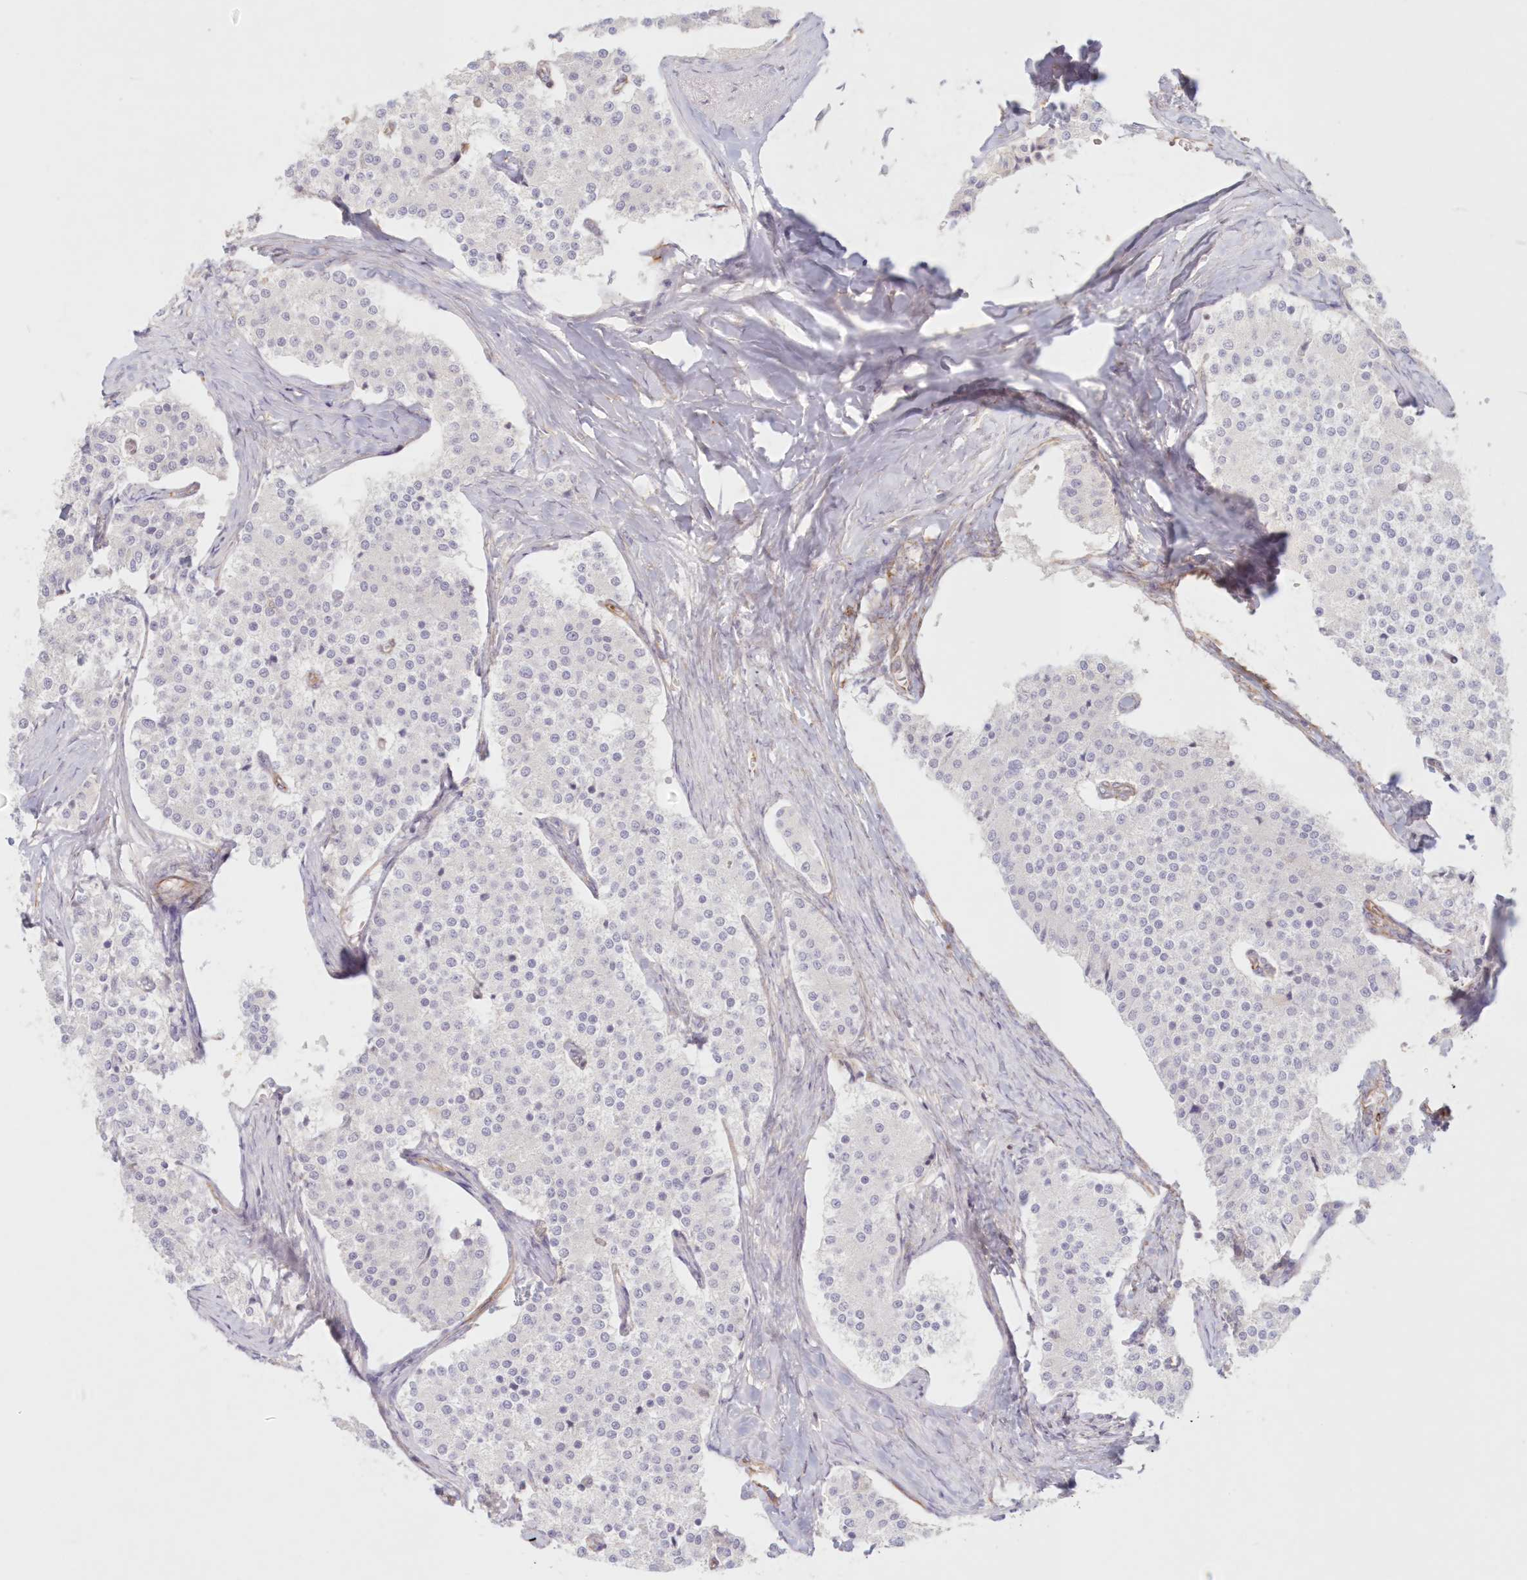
{"staining": {"intensity": "negative", "quantity": "none", "location": "none"}, "tissue": "carcinoid", "cell_type": "Tumor cells", "image_type": "cancer", "snomed": [{"axis": "morphology", "description": "Carcinoid, malignant, NOS"}, {"axis": "topography", "description": "Colon"}], "caption": "High power microscopy image of an IHC photomicrograph of carcinoid, revealing no significant expression in tumor cells.", "gene": "DMRTB1", "patient": {"sex": "female", "age": 52}}